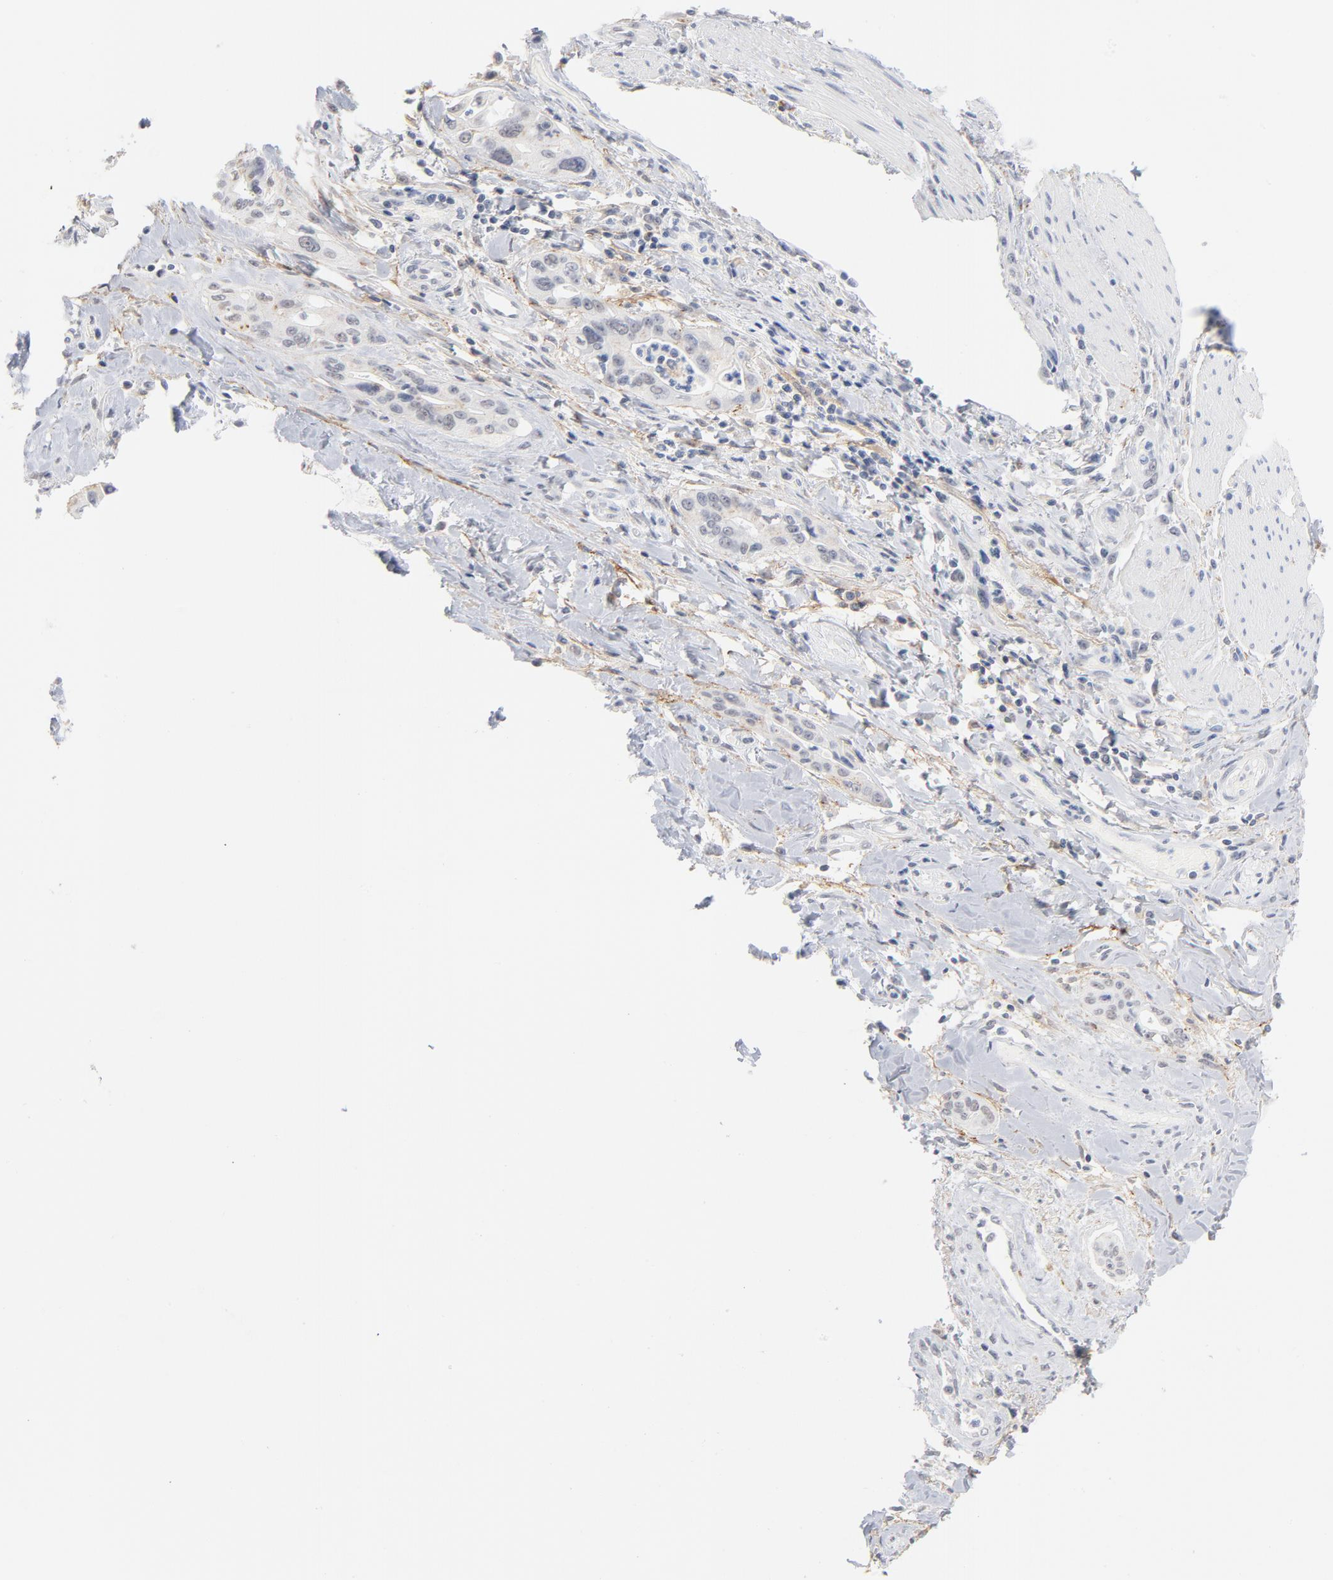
{"staining": {"intensity": "negative", "quantity": "none", "location": "none"}, "tissue": "pancreatic cancer", "cell_type": "Tumor cells", "image_type": "cancer", "snomed": [{"axis": "morphology", "description": "Adenocarcinoma, NOS"}, {"axis": "topography", "description": "Pancreas"}], "caption": "Immunohistochemistry (IHC) photomicrograph of neoplastic tissue: human adenocarcinoma (pancreatic) stained with DAB (3,3'-diaminobenzidine) demonstrates no significant protein staining in tumor cells.", "gene": "LTBP2", "patient": {"sex": "male", "age": 77}}